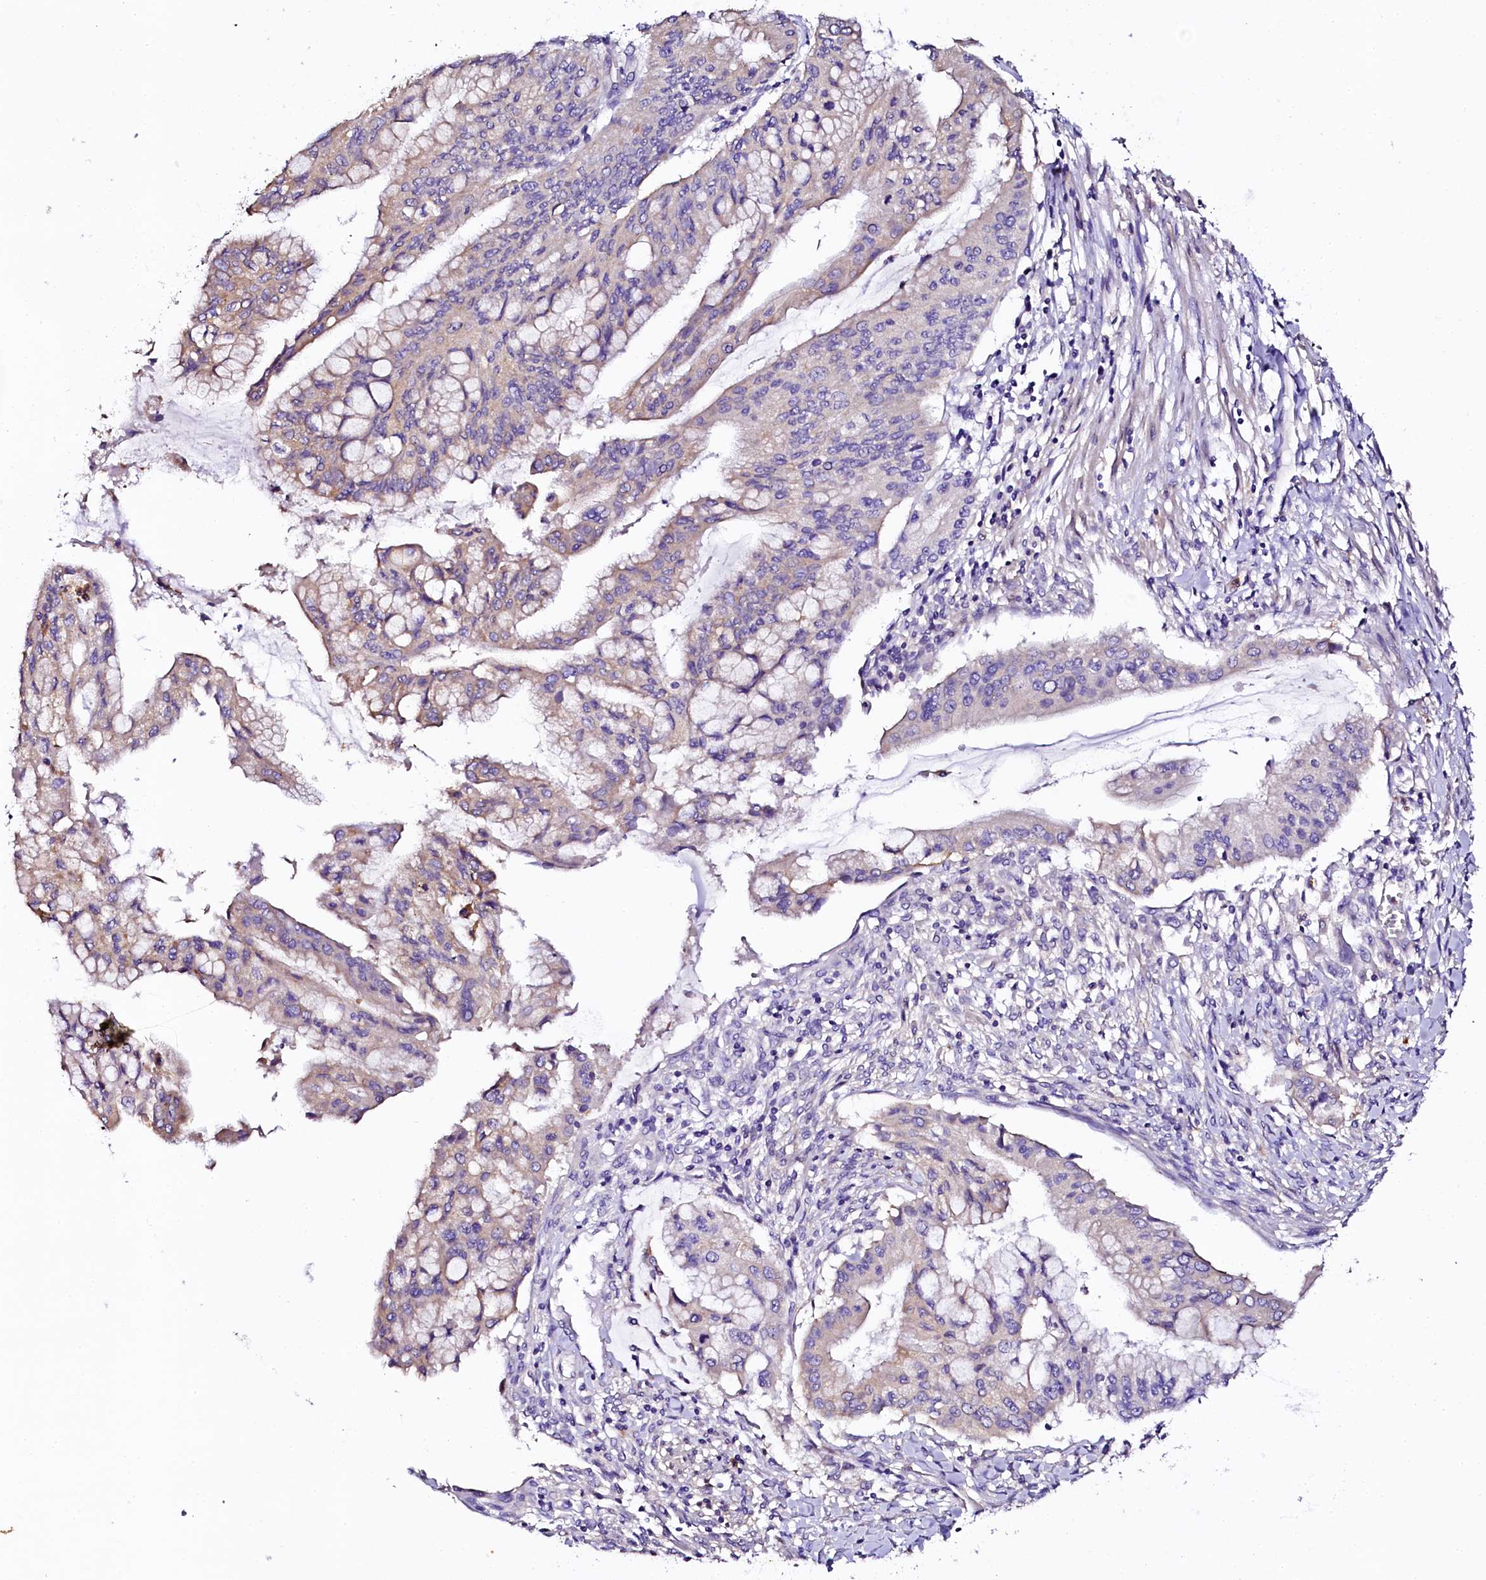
{"staining": {"intensity": "weak", "quantity": "25%-75%", "location": "cytoplasmic/membranous"}, "tissue": "pancreatic cancer", "cell_type": "Tumor cells", "image_type": "cancer", "snomed": [{"axis": "morphology", "description": "Adenocarcinoma, NOS"}, {"axis": "topography", "description": "Pancreas"}], "caption": "A low amount of weak cytoplasmic/membranous positivity is seen in about 25%-75% of tumor cells in pancreatic cancer (adenocarcinoma) tissue.", "gene": "NAA16", "patient": {"sex": "male", "age": 46}}